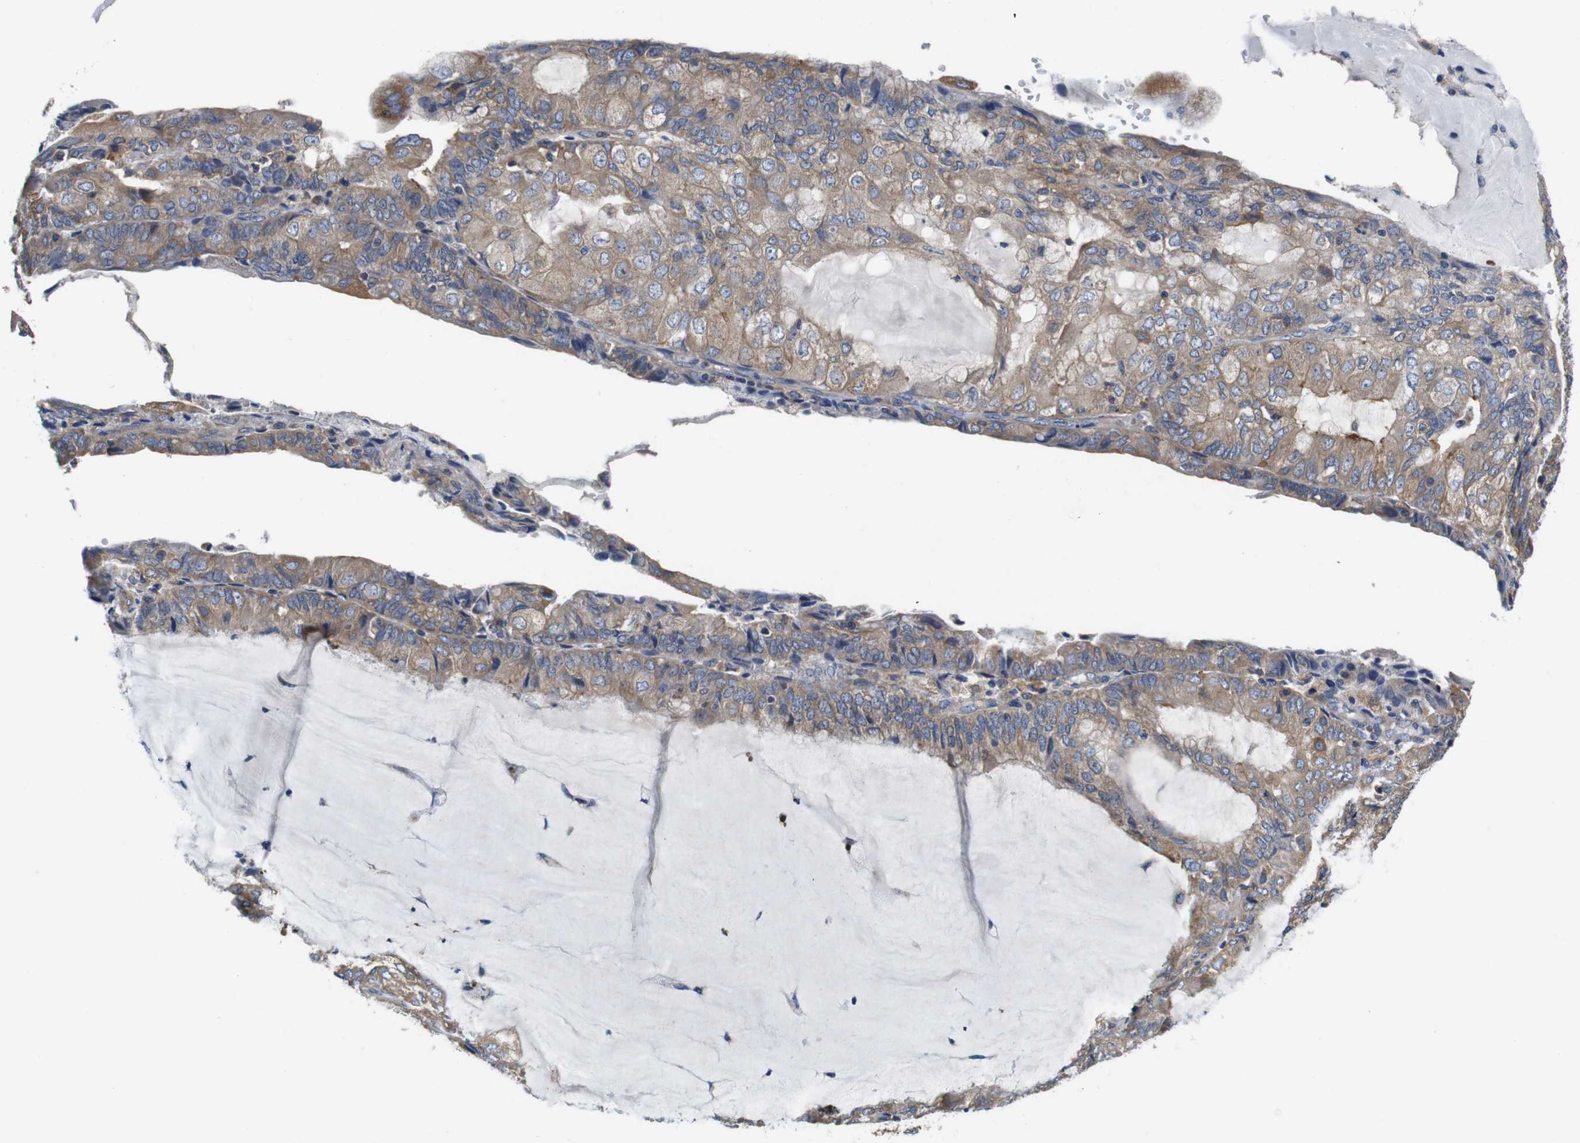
{"staining": {"intensity": "moderate", "quantity": ">75%", "location": "cytoplasmic/membranous"}, "tissue": "endometrial cancer", "cell_type": "Tumor cells", "image_type": "cancer", "snomed": [{"axis": "morphology", "description": "Adenocarcinoma, NOS"}, {"axis": "topography", "description": "Endometrium"}], "caption": "Protein expression analysis of human endometrial adenocarcinoma reveals moderate cytoplasmic/membranous expression in about >75% of tumor cells.", "gene": "MARCHF7", "patient": {"sex": "female", "age": 81}}